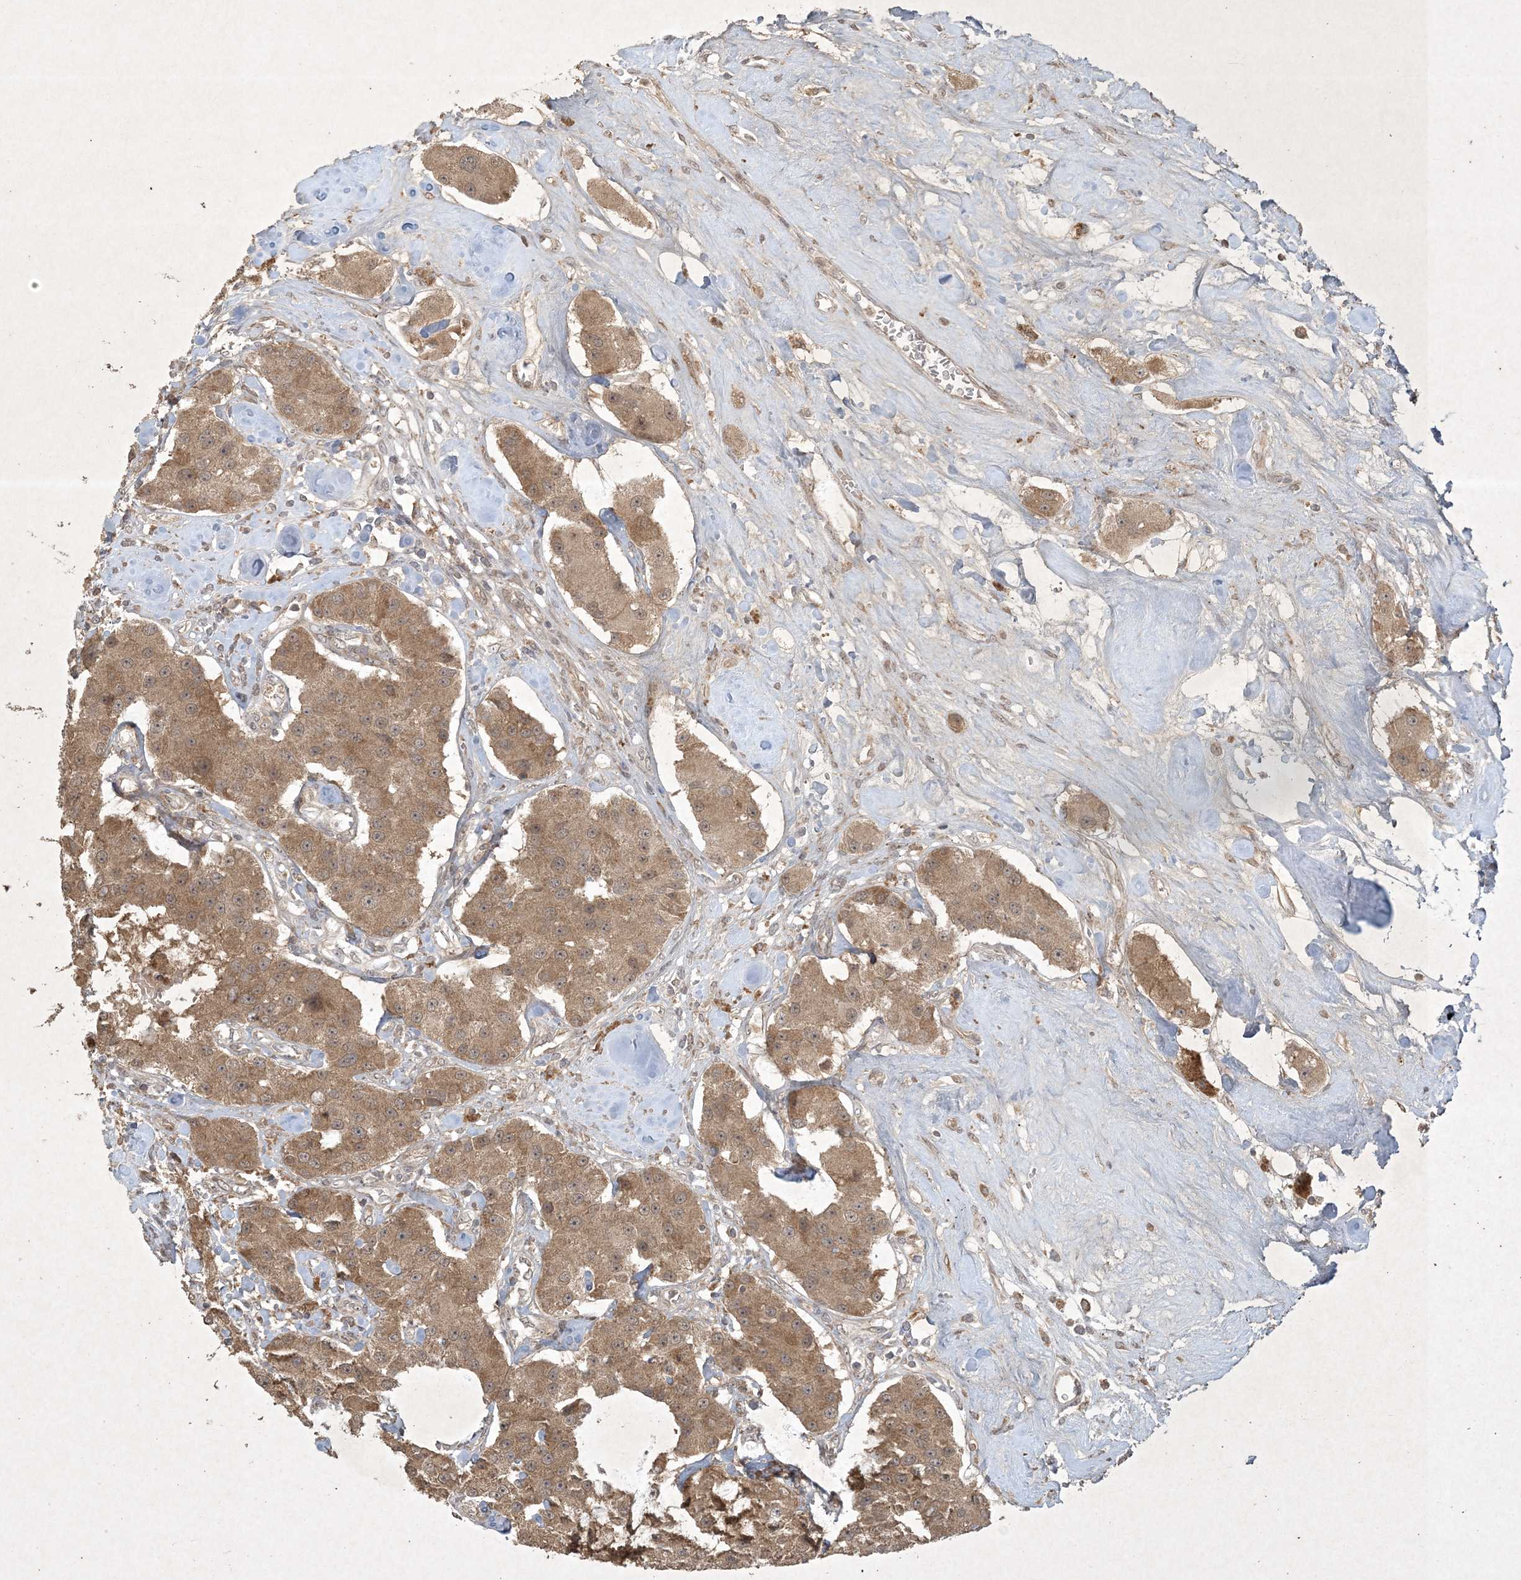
{"staining": {"intensity": "moderate", "quantity": ">75%", "location": "cytoplasmic/membranous,nuclear"}, "tissue": "carcinoid", "cell_type": "Tumor cells", "image_type": "cancer", "snomed": [{"axis": "morphology", "description": "Carcinoid, malignant, NOS"}, {"axis": "topography", "description": "Pancreas"}], "caption": "Carcinoid (malignant) was stained to show a protein in brown. There is medium levels of moderate cytoplasmic/membranous and nuclear positivity in approximately >75% of tumor cells.", "gene": "NRBP2", "patient": {"sex": "male", "age": 41}}